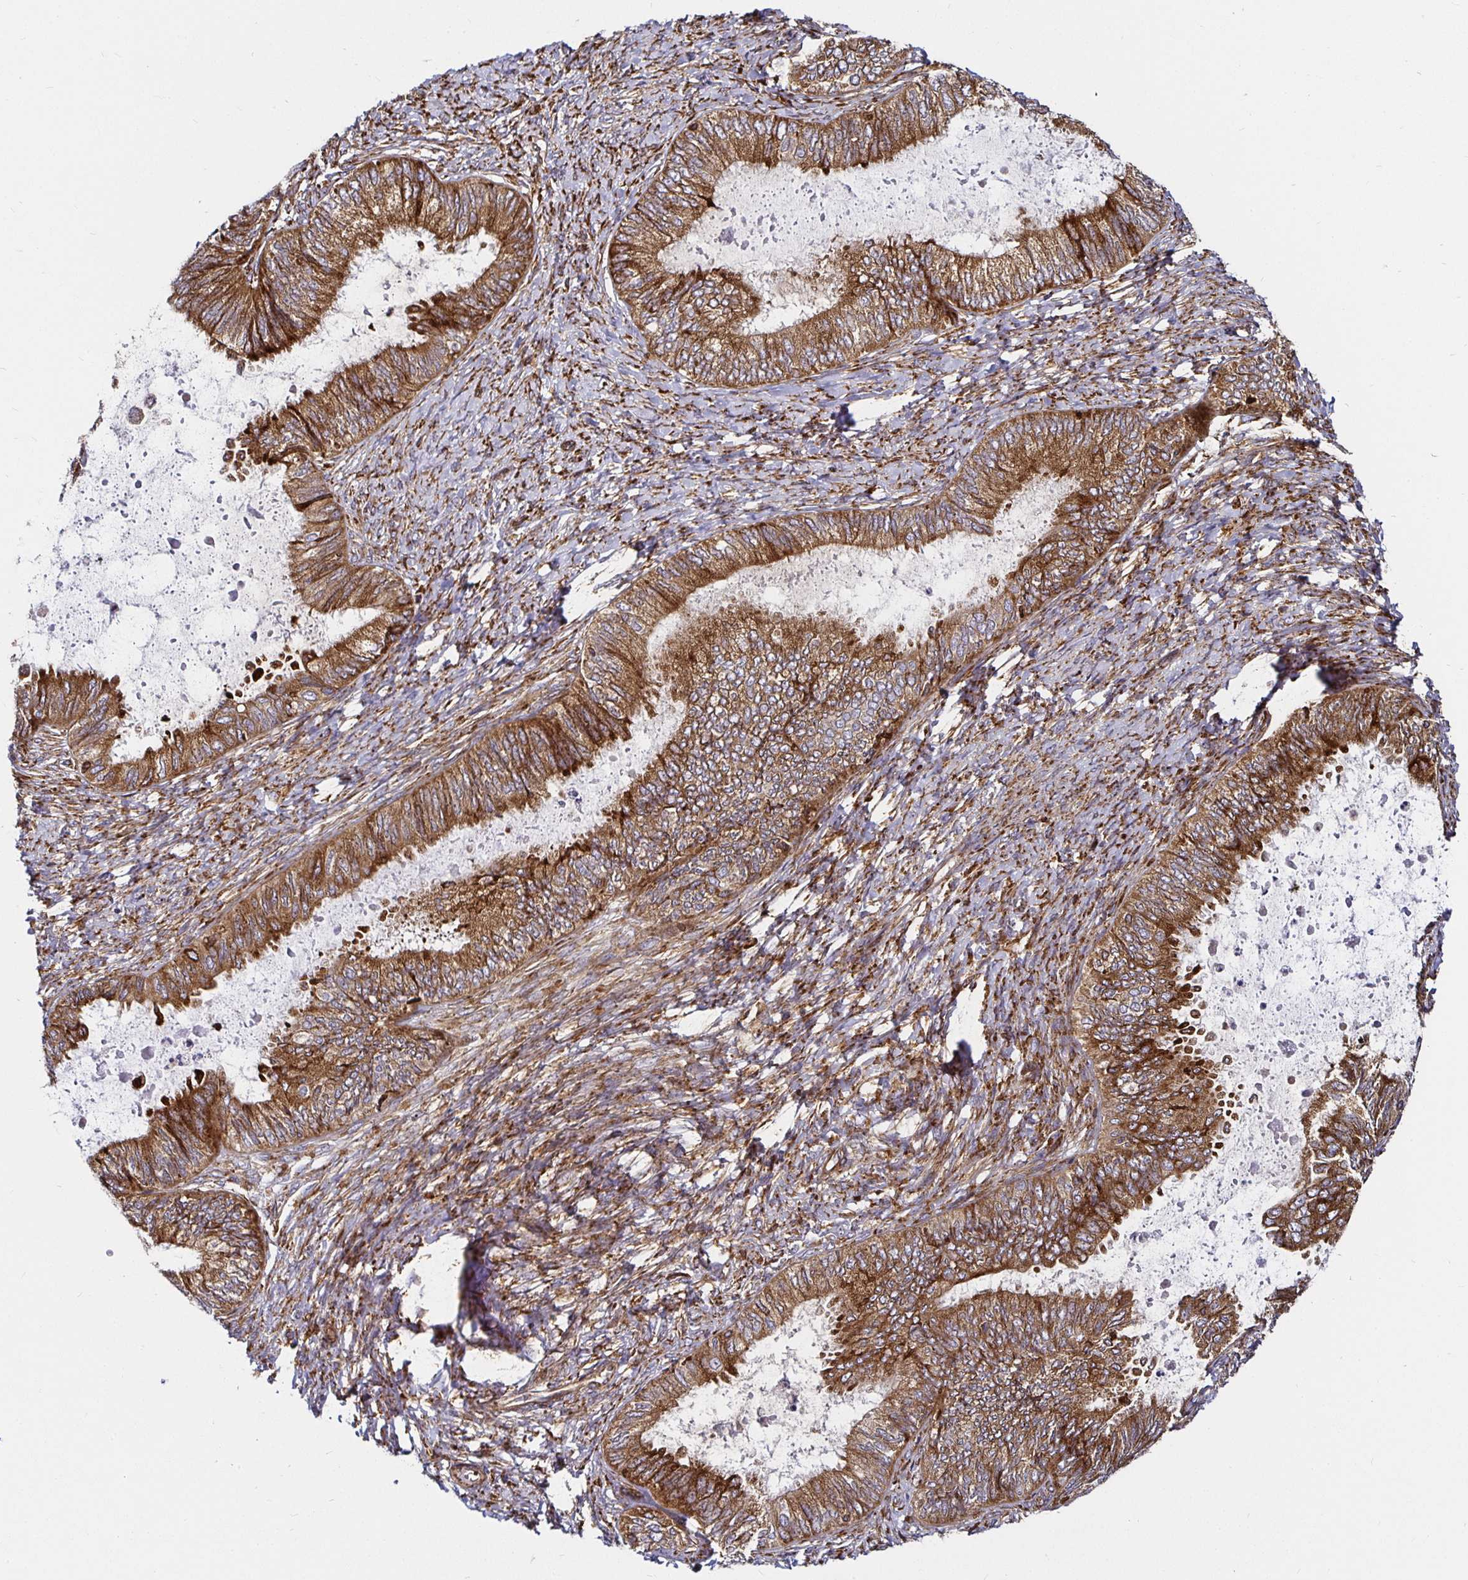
{"staining": {"intensity": "moderate", "quantity": ">75%", "location": "cytoplasmic/membranous"}, "tissue": "ovarian cancer", "cell_type": "Tumor cells", "image_type": "cancer", "snomed": [{"axis": "morphology", "description": "Carcinoma, endometroid"}, {"axis": "topography", "description": "Ovary"}], "caption": "Human endometroid carcinoma (ovarian) stained for a protein (brown) demonstrates moderate cytoplasmic/membranous positive staining in about >75% of tumor cells.", "gene": "SMYD3", "patient": {"sex": "female", "age": 70}}